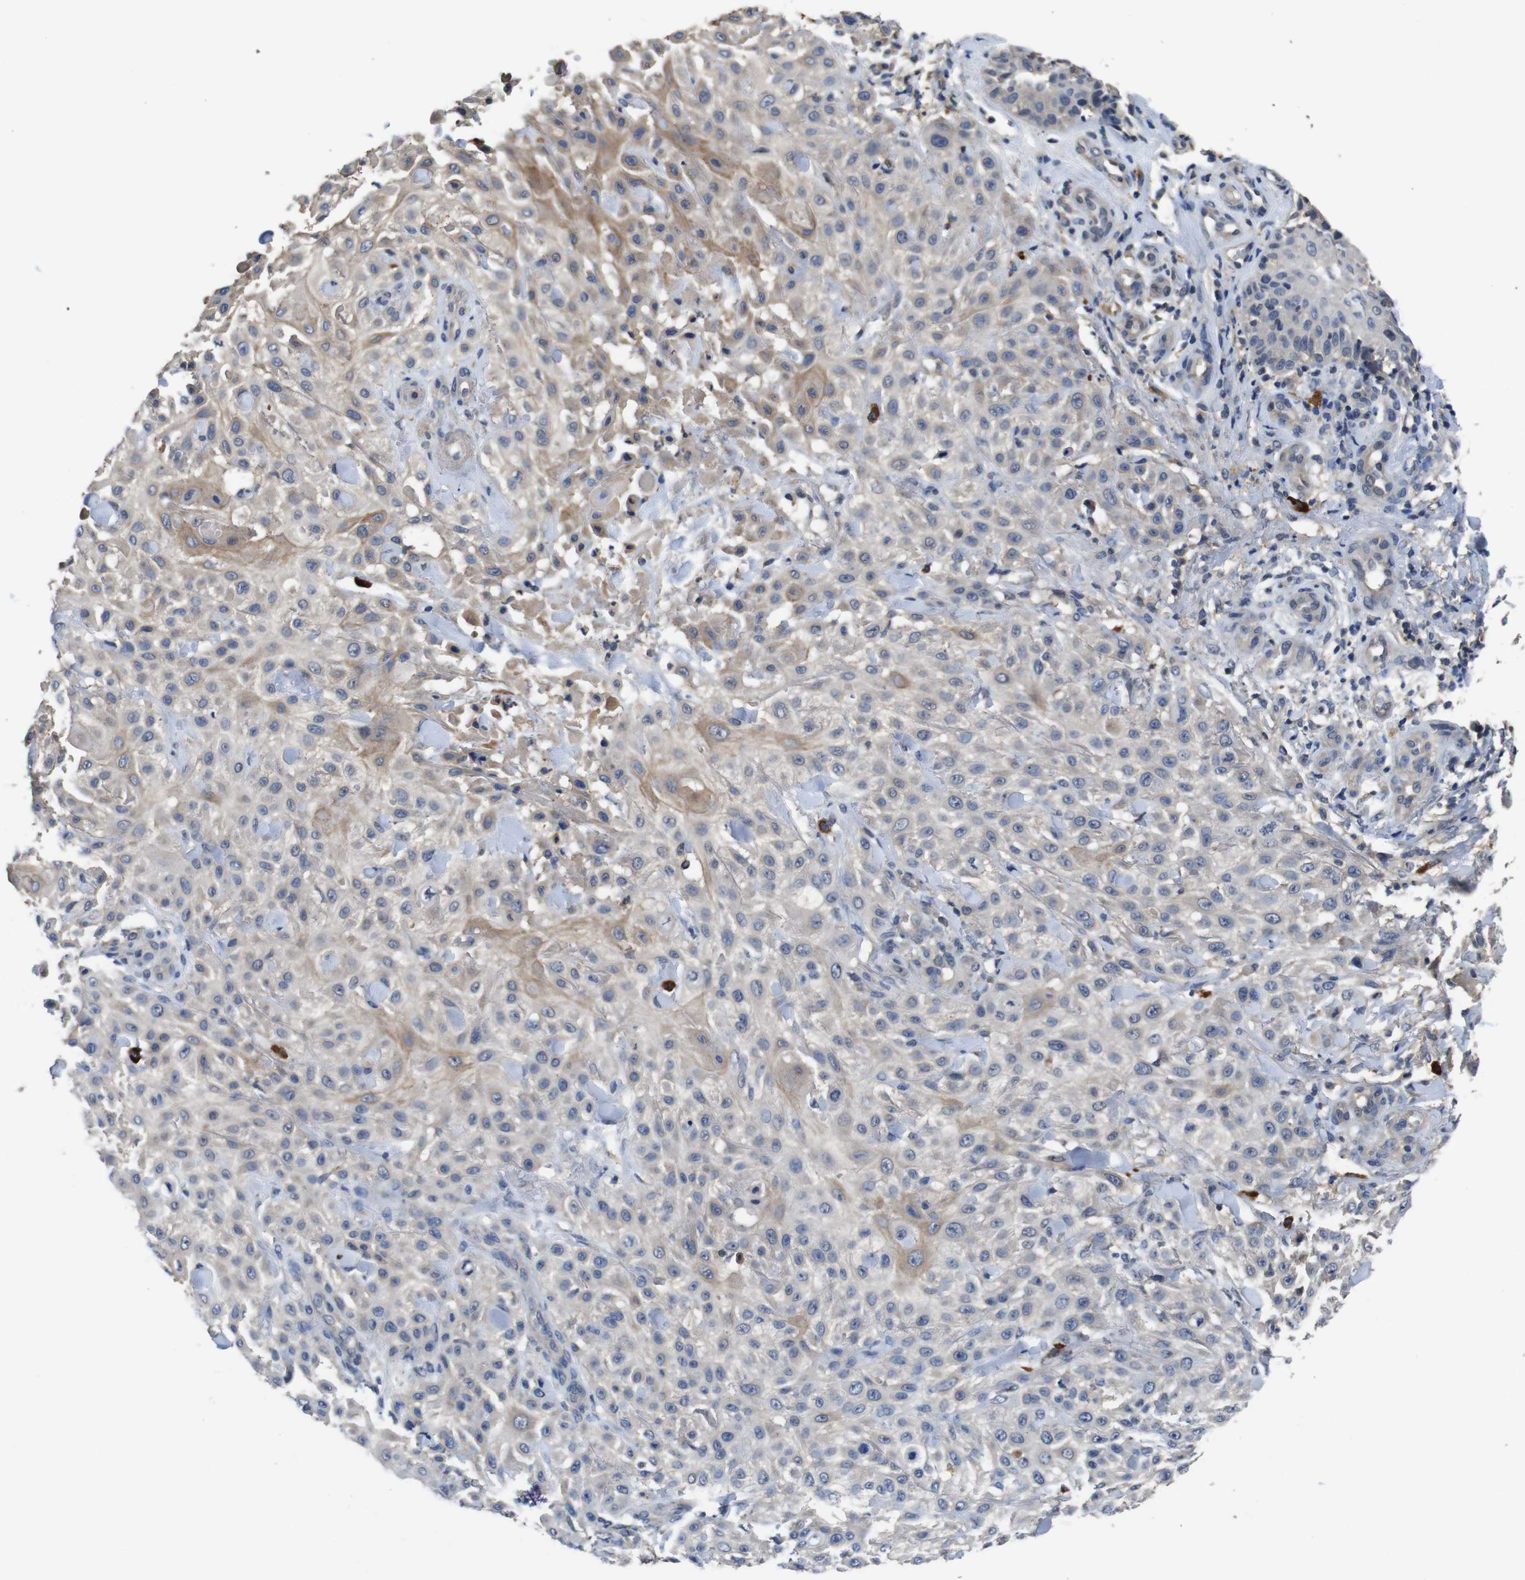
{"staining": {"intensity": "weak", "quantity": ">75%", "location": "cytoplasmic/membranous"}, "tissue": "skin cancer", "cell_type": "Tumor cells", "image_type": "cancer", "snomed": [{"axis": "morphology", "description": "Squamous cell carcinoma, NOS"}, {"axis": "topography", "description": "Skin"}], "caption": "DAB (3,3'-diaminobenzidine) immunohistochemical staining of human squamous cell carcinoma (skin) demonstrates weak cytoplasmic/membranous protein expression in about >75% of tumor cells.", "gene": "GLIPR1", "patient": {"sex": "female", "age": 42}}